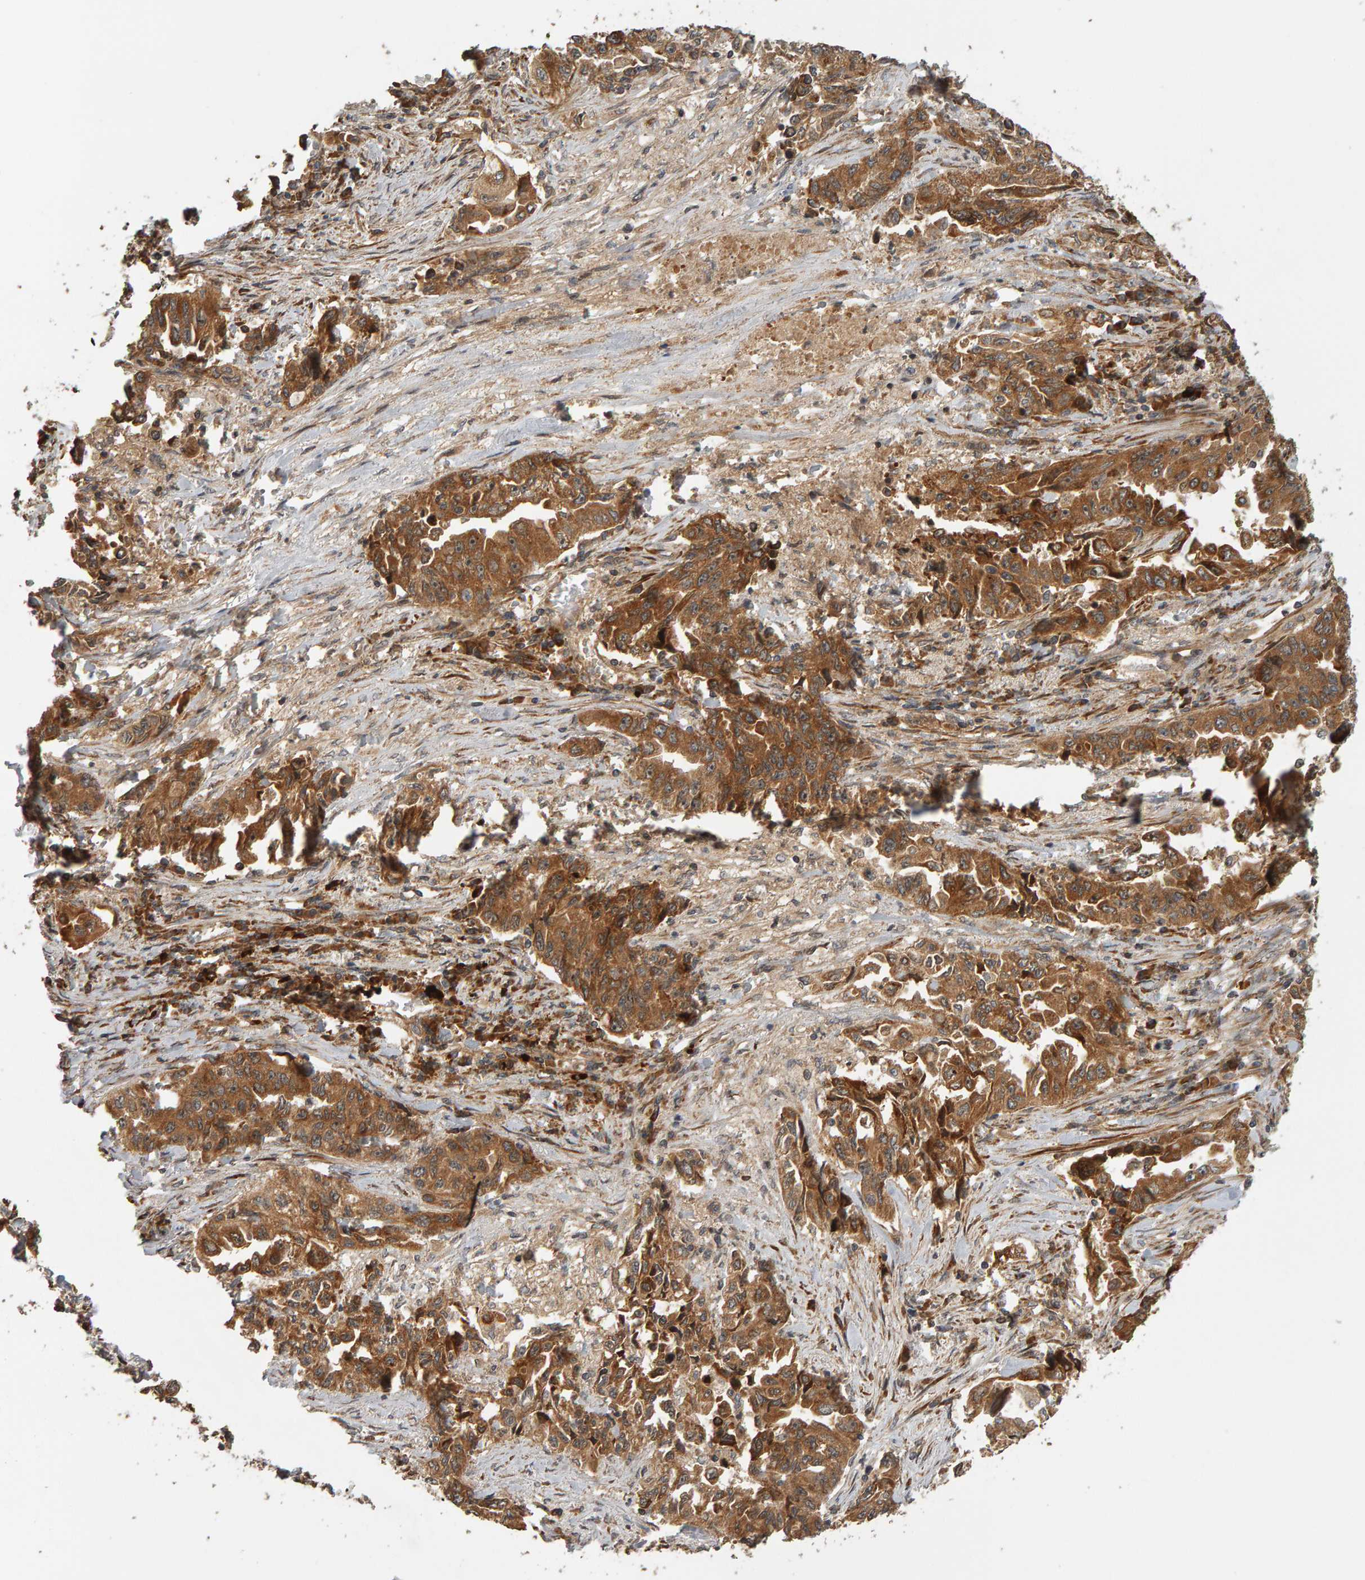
{"staining": {"intensity": "moderate", "quantity": ">75%", "location": "cytoplasmic/membranous"}, "tissue": "lung cancer", "cell_type": "Tumor cells", "image_type": "cancer", "snomed": [{"axis": "morphology", "description": "Adenocarcinoma, NOS"}, {"axis": "topography", "description": "Lung"}], "caption": "Immunohistochemistry (IHC) photomicrograph of neoplastic tissue: human adenocarcinoma (lung) stained using IHC demonstrates medium levels of moderate protein expression localized specifically in the cytoplasmic/membranous of tumor cells, appearing as a cytoplasmic/membranous brown color.", "gene": "ZFAND1", "patient": {"sex": "female", "age": 51}}